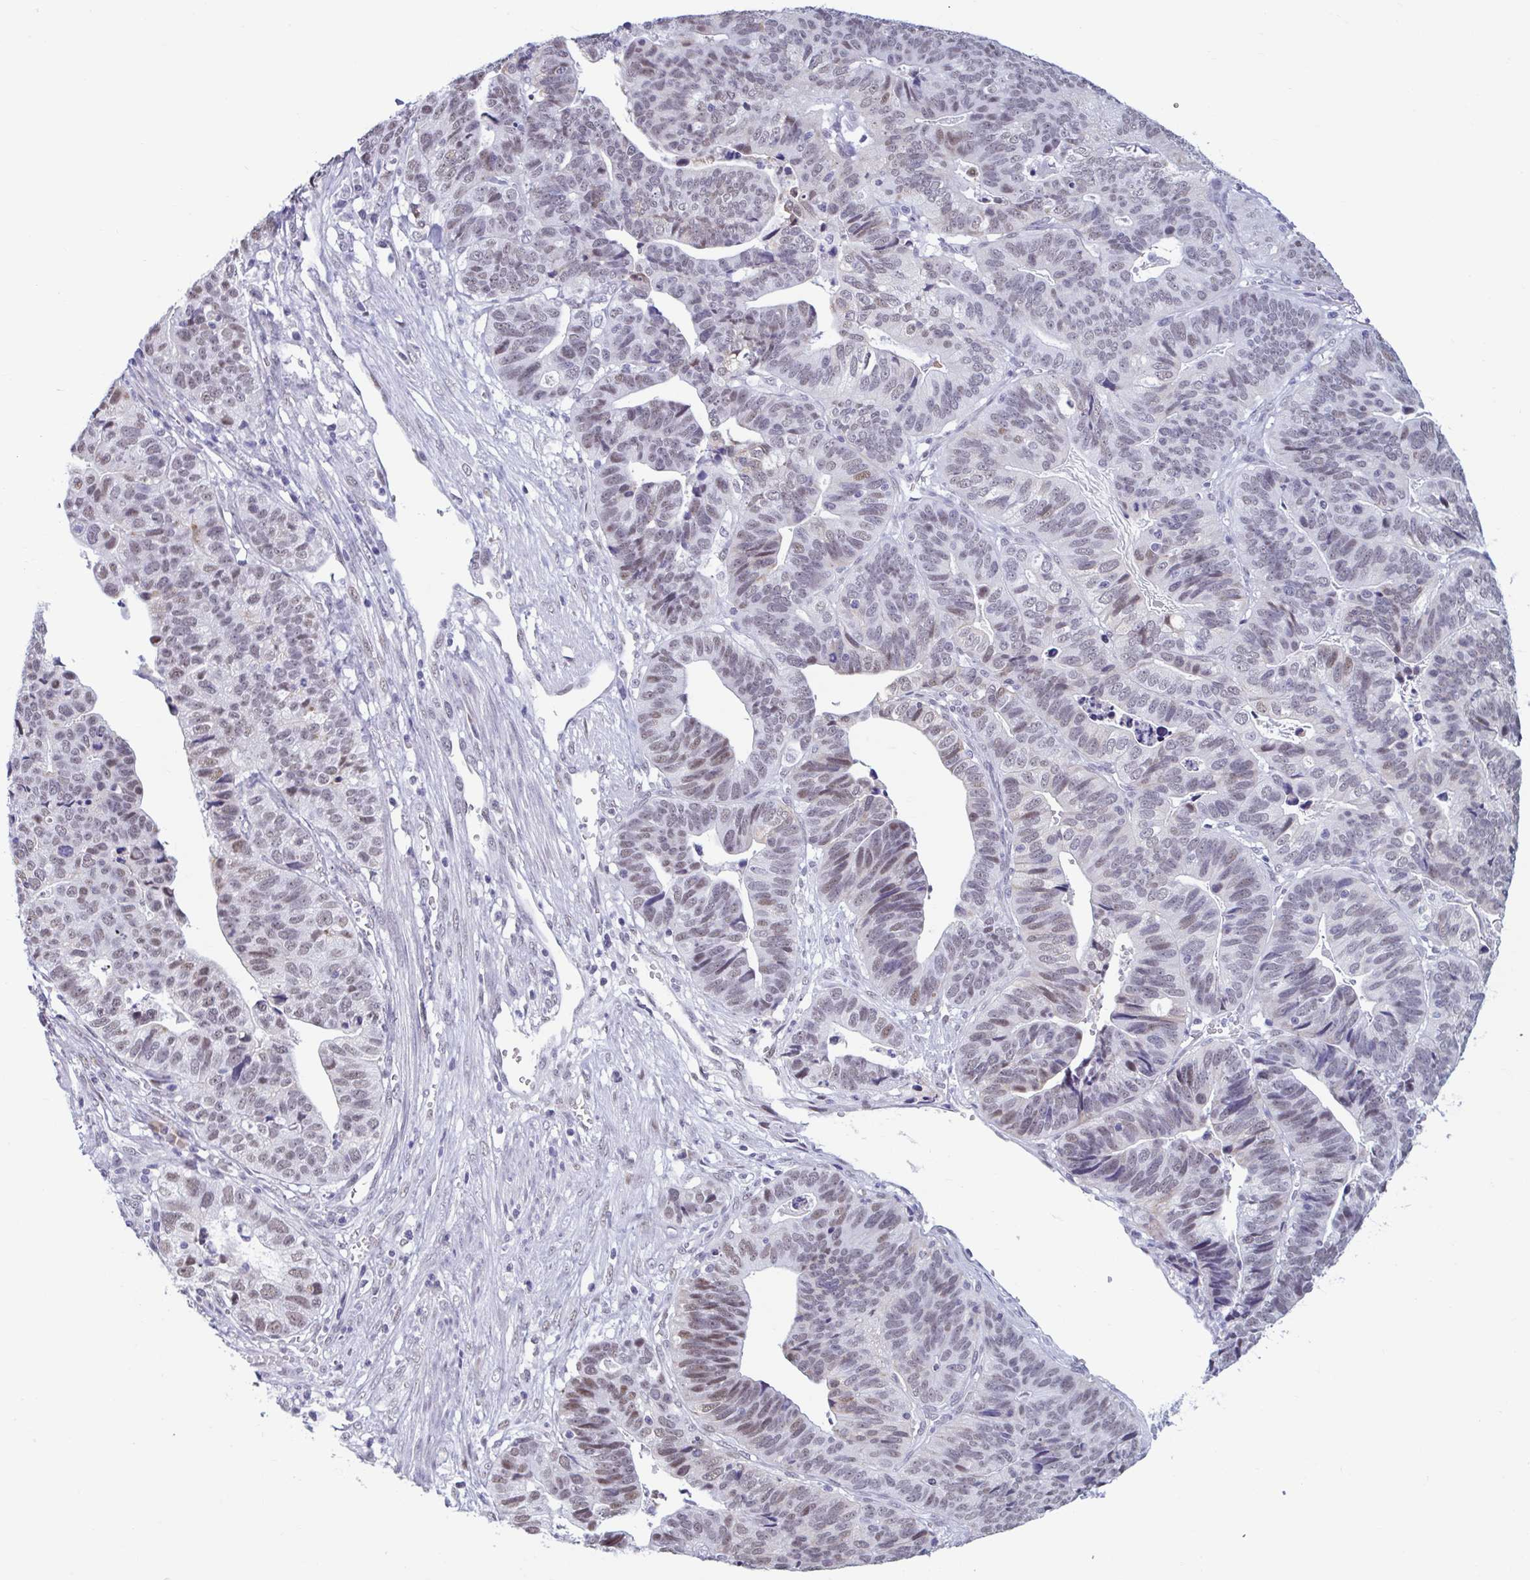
{"staining": {"intensity": "weak", "quantity": "25%-75%", "location": "nuclear"}, "tissue": "stomach cancer", "cell_type": "Tumor cells", "image_type": "cancer", "snomed": [{"axis": "morphology", "description": "Adenocarcinoma, NOS"}, {"axis": "topography", "description": "Stomach, upper"}], "caption": "IHC (DAB (3,3'-diaminobenzidine)) staining of human stomach cancer exhibits weak nuclear protein positivity in about 25%-75% of tumor cells. (DAB (3,3'-diaminobenzidine) = brown stain, brightfield microscopy at high magnification).", "gene": "MSMB", "patient": {"sex": "female", "age": 67}}